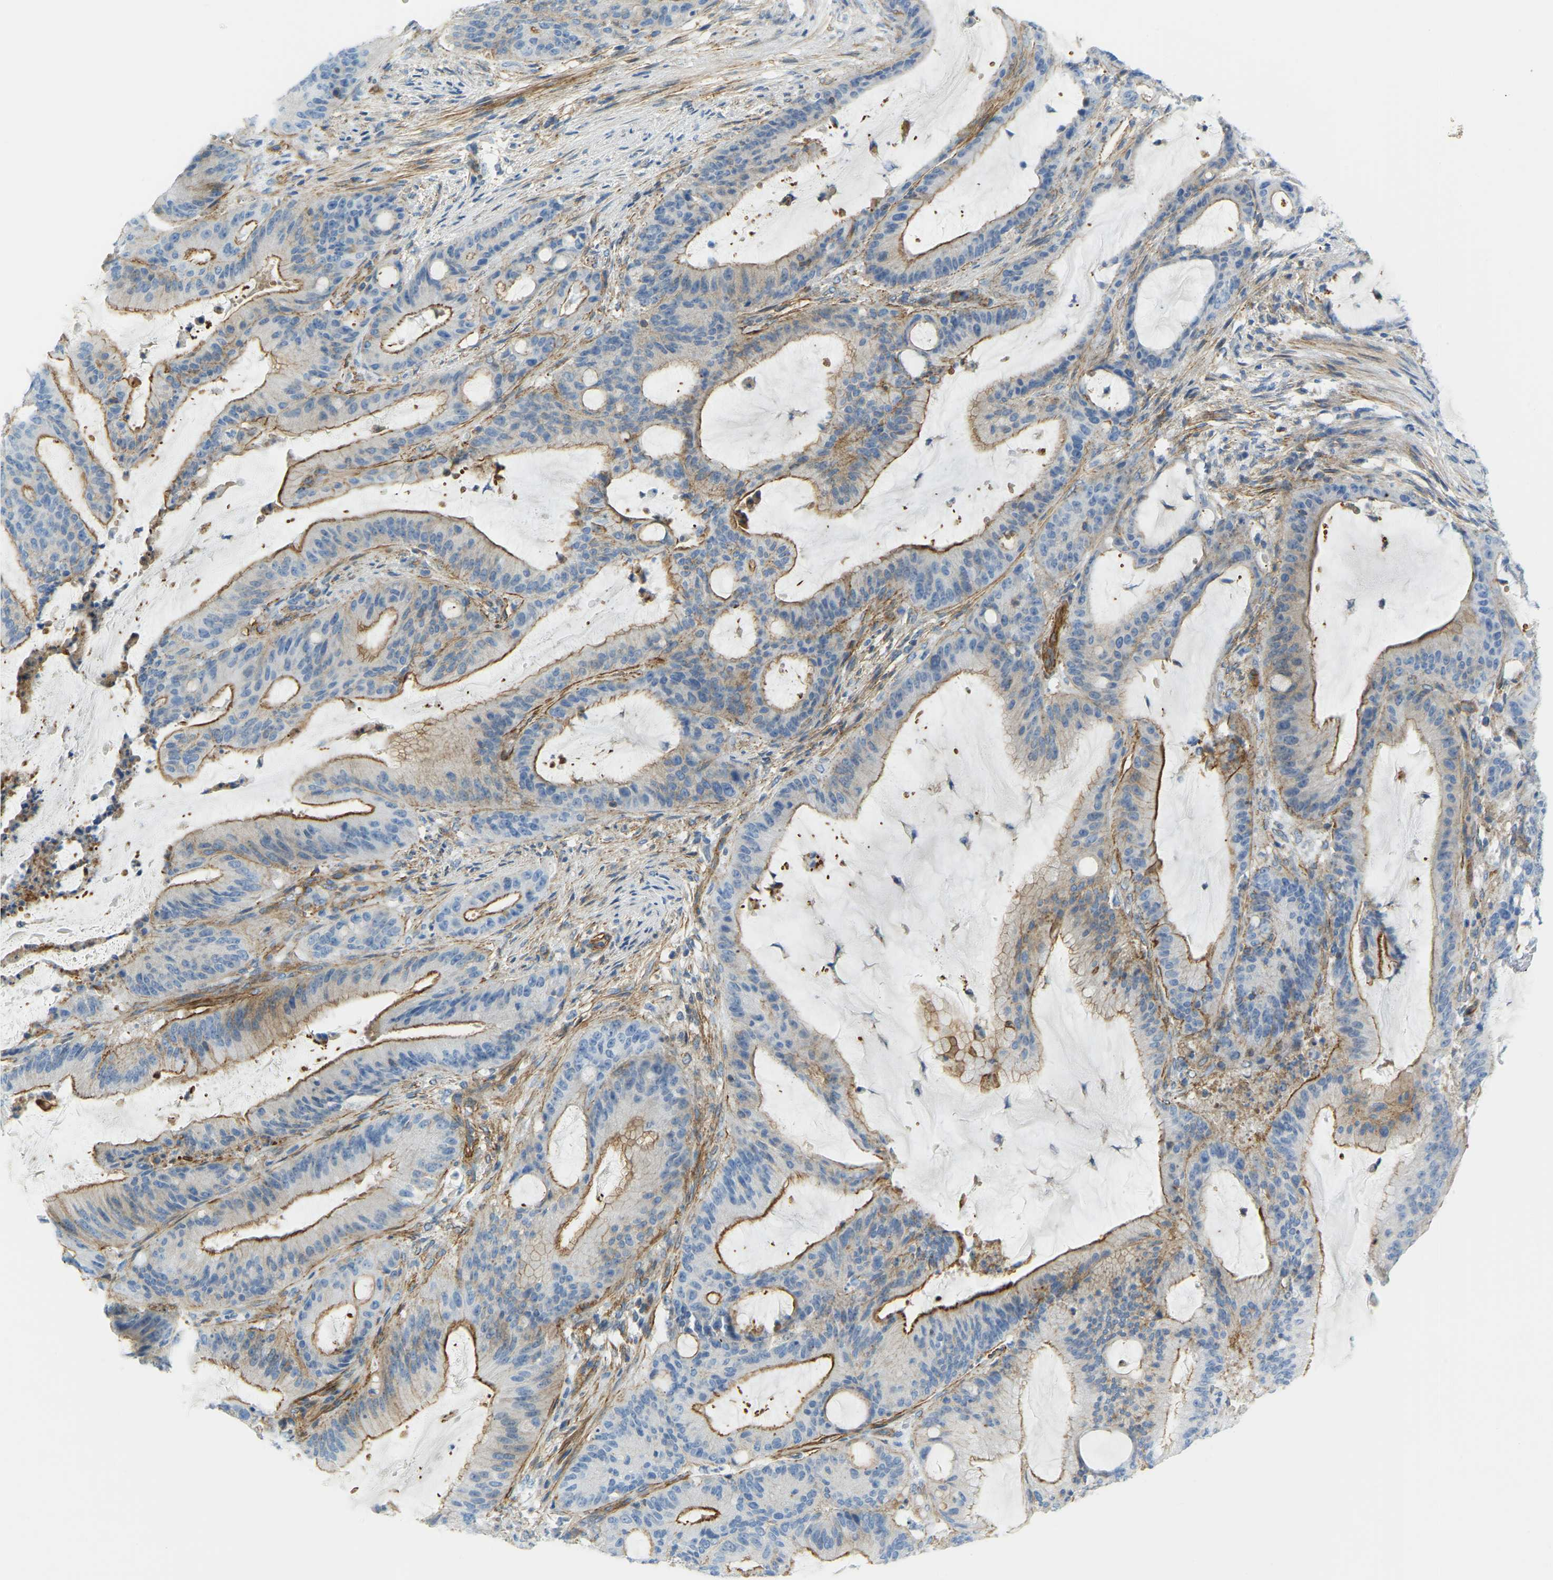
{"staining": {"intensity": "moderate", "quantity": "25%-75%", "location": "cytoplasmic/membranous"}, "tissue": "liver cancer", "cell_type": "Tumor cells", "image_type": "cancer", "snomed": [{"axis": "morphology", "description": "Normal tissue, NOS"}, {"axis": "morphology", "description": "Cholangiocarcinoma"}, {"axis": "topography", "description": "Liver"}, {"axis": "topography", "description": "Peripheral nerve tissue"}], "caption": "A medium amount of moderate cytoplasmic/membranous expression is seen in approximately 25%-75% of tumor cells in liver cholangiocarcinoma tissue.", "gene": "MYL3", "patient": {"sex": "female", "age": 73}}